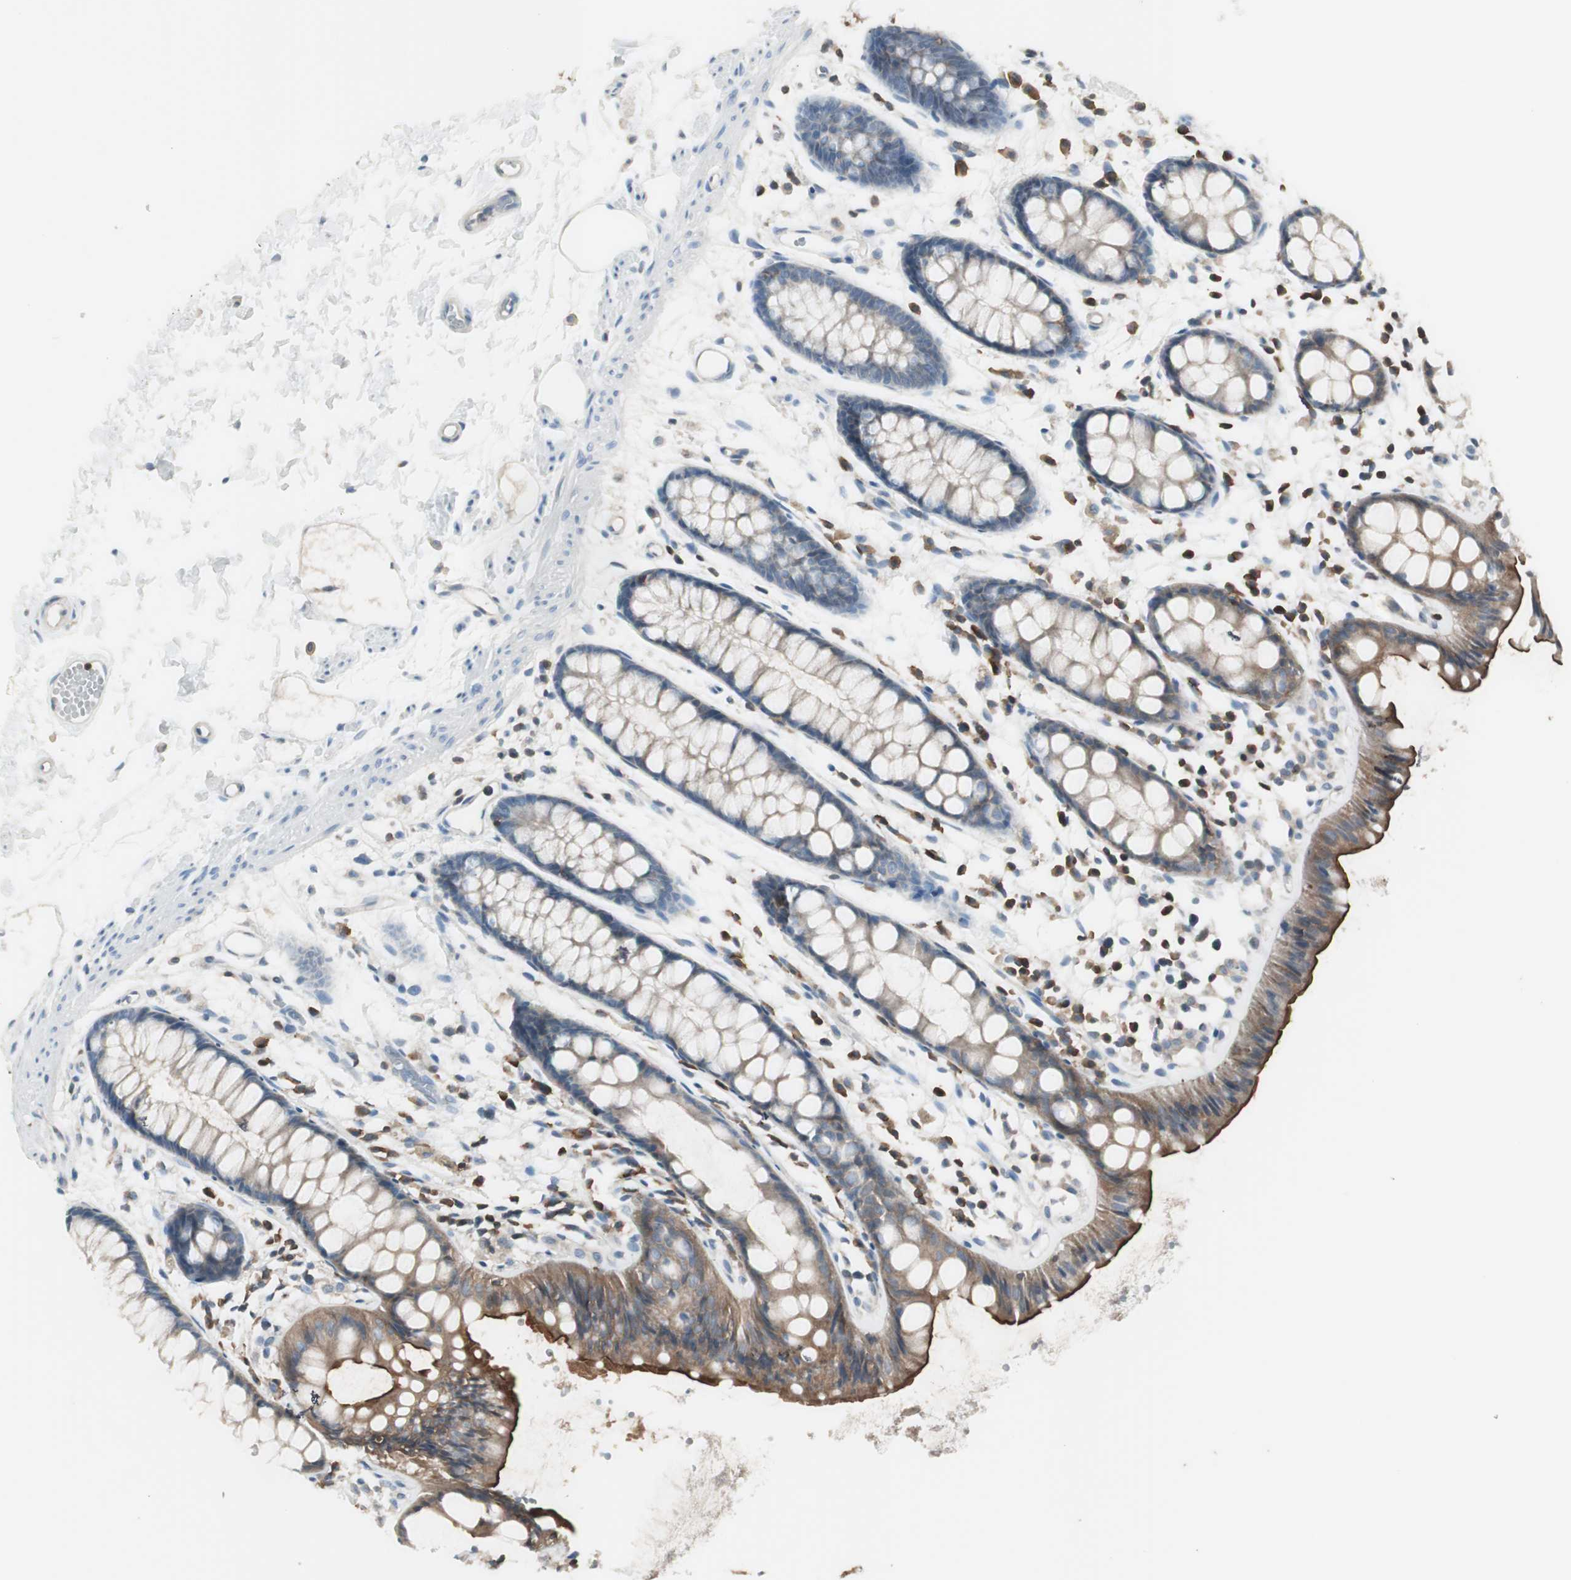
{"staining": {"intensity": "strong", "quantity": "25%-75%", "location": "cytoplasmic/membranous"}, "tissue": "rectum", "cell_type": "Glandular cells", "image_type": "normal", "snomed": [{"axis": "morphology", "description": "Normal tissue, NOS"}, {"axis": "topography", "description": "Rectum"}], "caption": "Immunohistochemical staining of normal rectum reveals high levels of strong cytoplasmic/membranous staining in about 25%-75% of glandular cells.", "gene": "SLC9A3R1", "patient": {"sex": "female", "age": 66}}